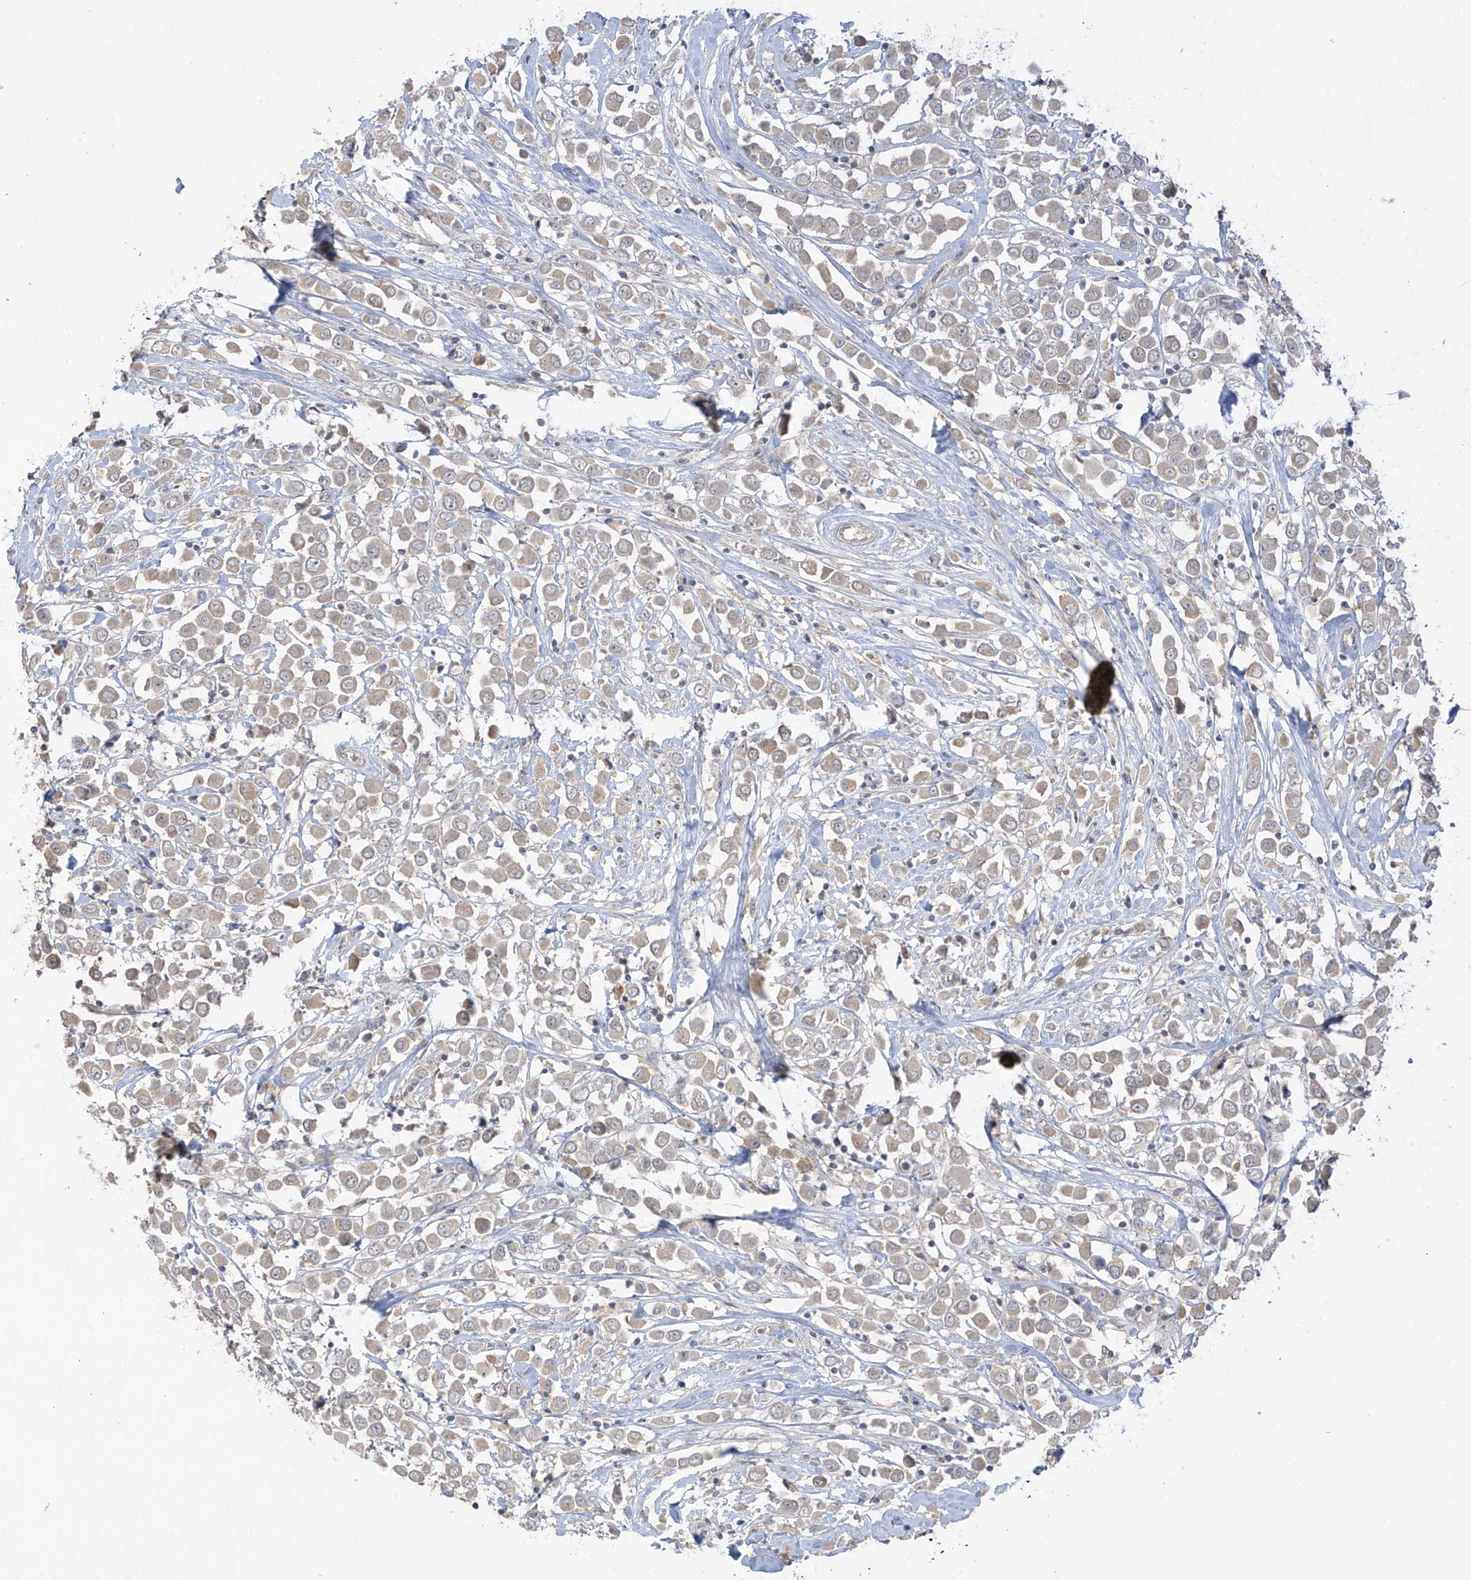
{"staining": {"intensity": "weak", "quantity": "<25%", "location": "cytoplasmic/membranous"}, "tissue": "breast cancer", "cell_type": "Tumor cells", "image_type": "cancer", "snomed": [{"axis": "morphology", "description": "Duct carcinoma"}, {"axis": "topography", "description": "Breast"}], "caption": "High power microscopy histopathology image of an IHC image of breast cancer (intraductal carcinoma), revealing no significant positivity in tumor cells.", "gene": "ANGEL2", "patient": {"sex": "female", "age": 61}}